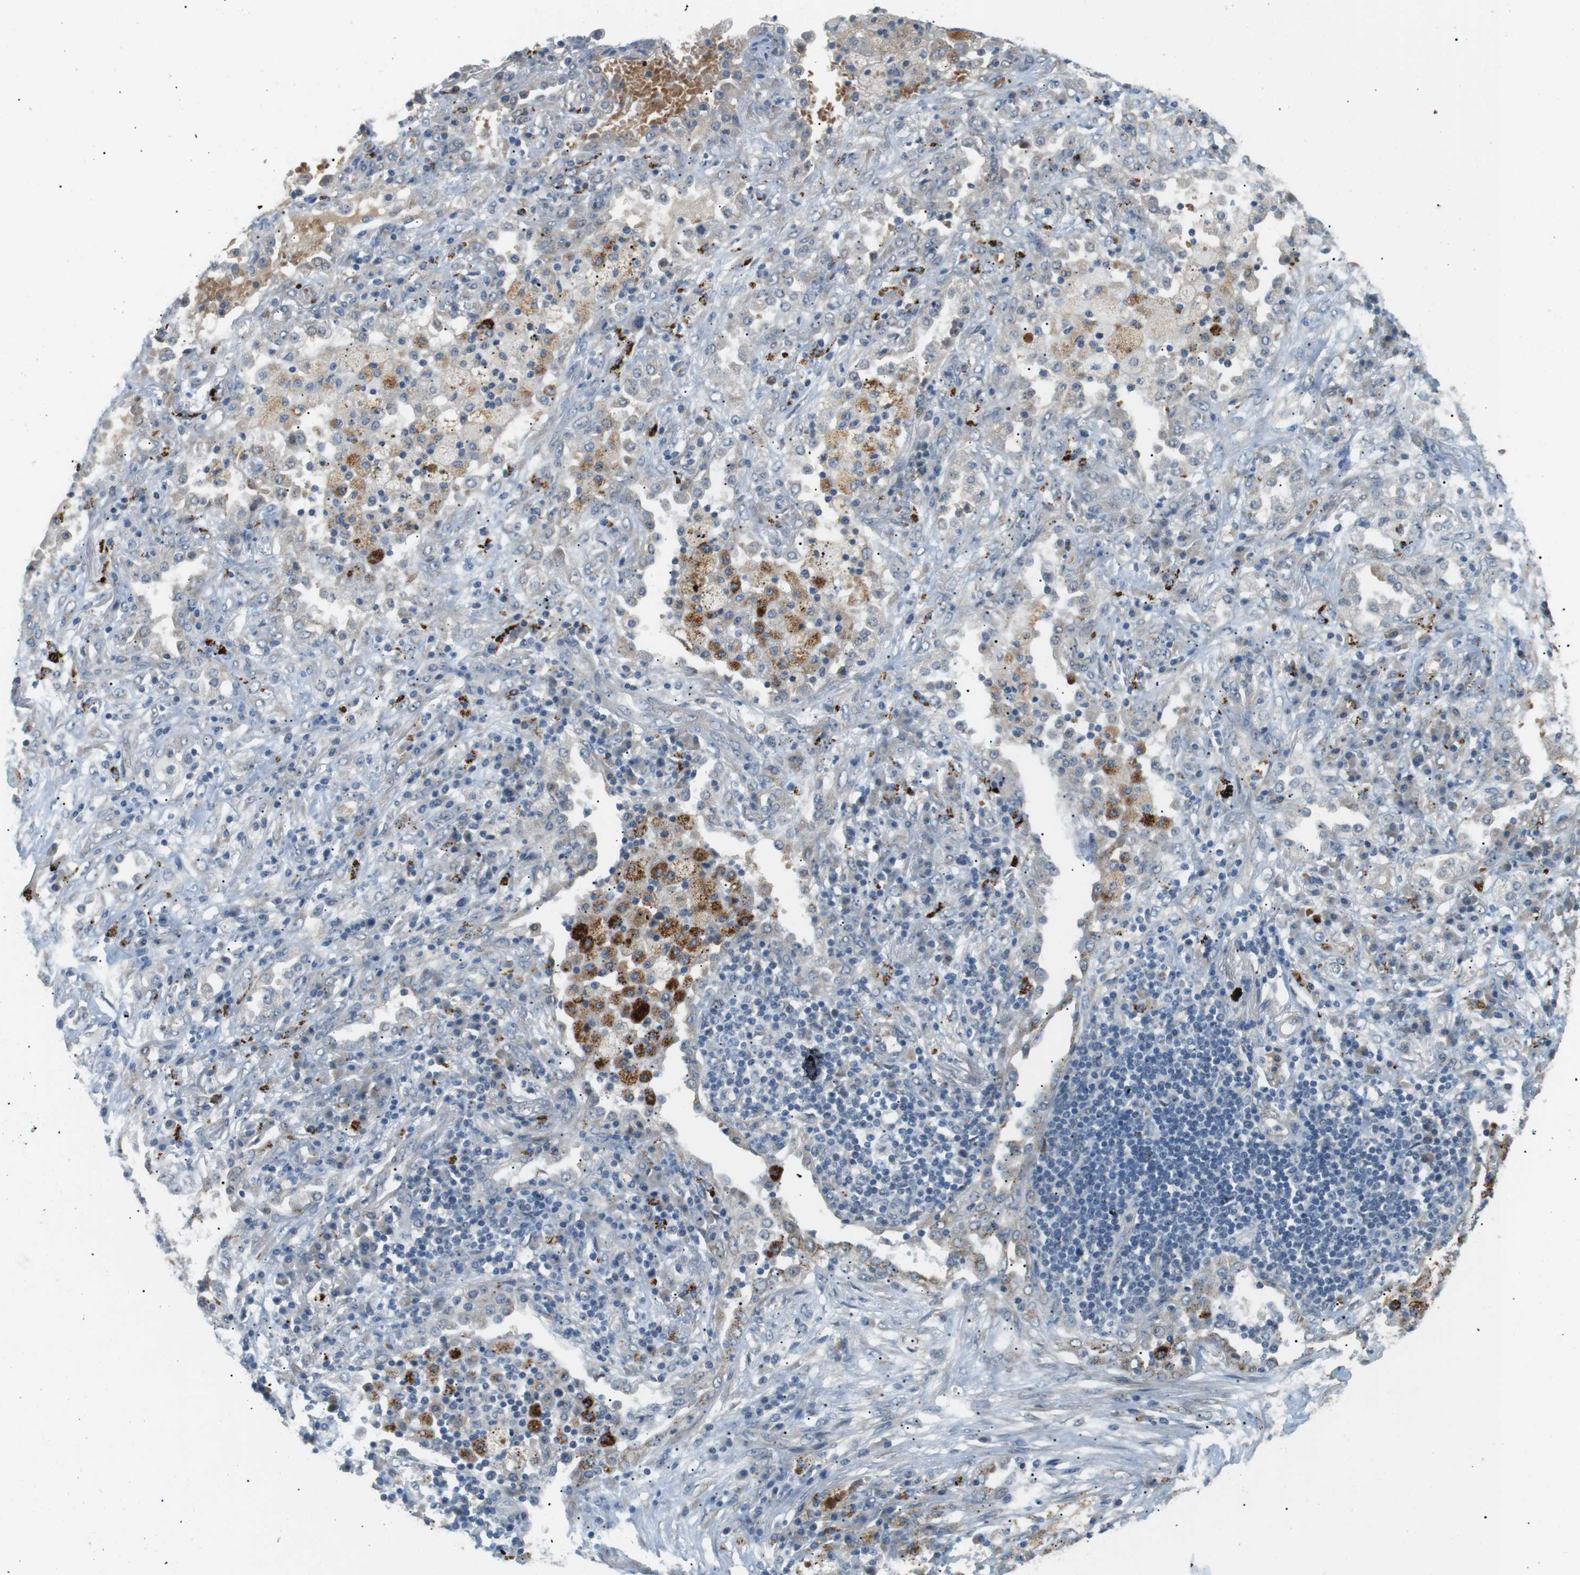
{"staining": {"intensity": "moderate", "quantity": "25%-75%", "location": "cytoplasmic/membranous"}, "tissue": "lung cancer", "cell_type": "Tumor cells", "image_type": "cancer", "snomed": [{"axis": "morphology", "description": "Squamous cell carcinoma, NOS"}, {"axis": "topography", "description": "Lung"}], "caption": "About 25%-75% of tumor cells in human lung squamous cell carcinoma reveal moderate cytoplasmic/membranous protein expression as visualized by brown immunohistochemical staining.", "gene": "B4GALNT2", "patient": {"sex": "female", "age": 63}}